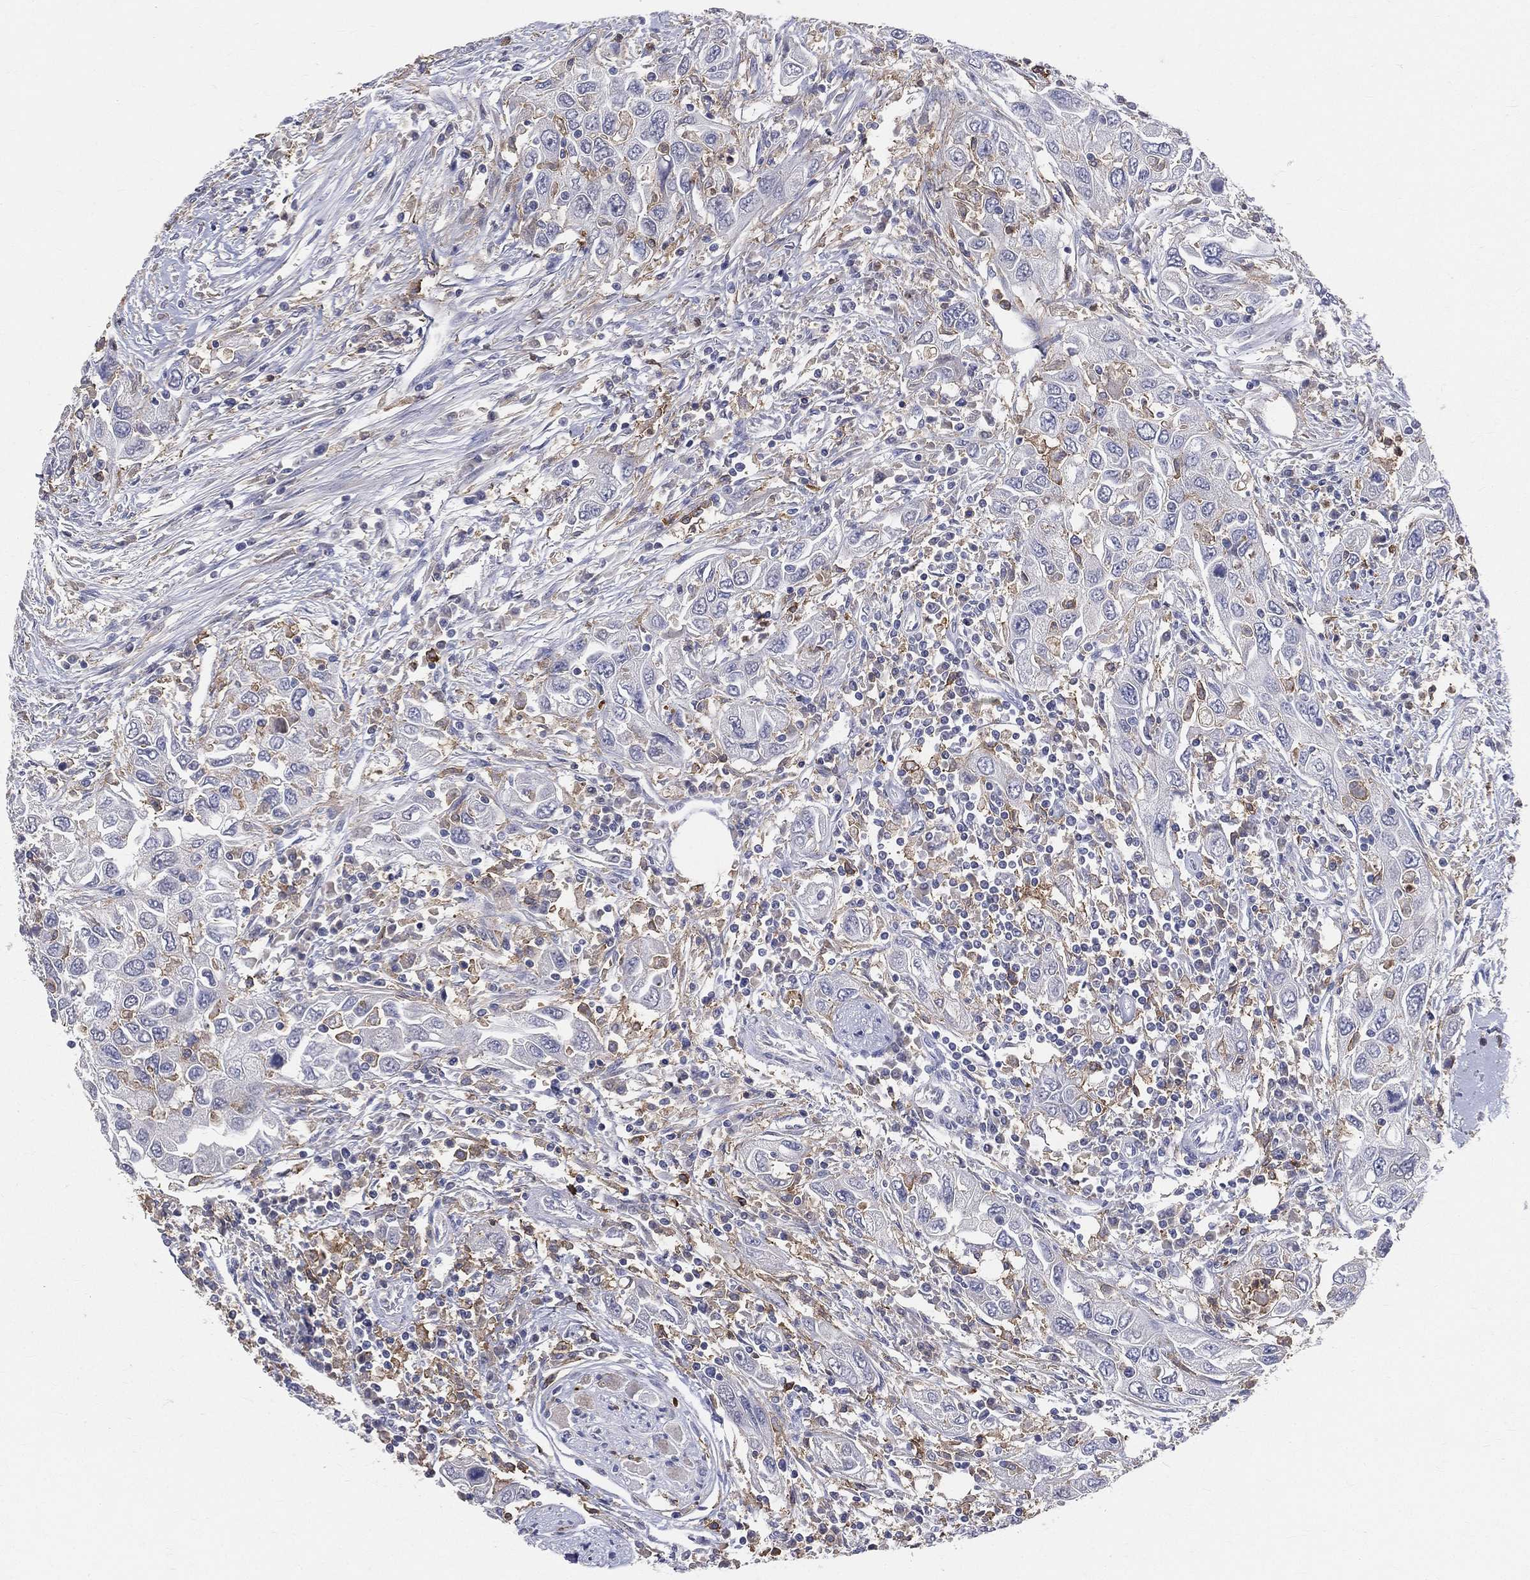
{"staining": {"intensity": "negative", "quantity": "none", "location": "none"}, "tissue": "urothelial cancer", "cell_type": "Tumor cells", "image_type": "cancer", "snomed": [{"axis": "morphology", "description": "Urothelial carcinoma, High grade"}, {"axis": "topography", "description": "Urinary bladder"}], "caption": "A high-resolution micrograph shows IHC staining of urothelial cancer, which exhibits no significant staining in tumor cells. (Brightfield microscopy of DAB (3,3'-diaminobenzidine) IHC at high magnification).", "gene": "CD33", "patient": {"sex": "male", "age": 76}}